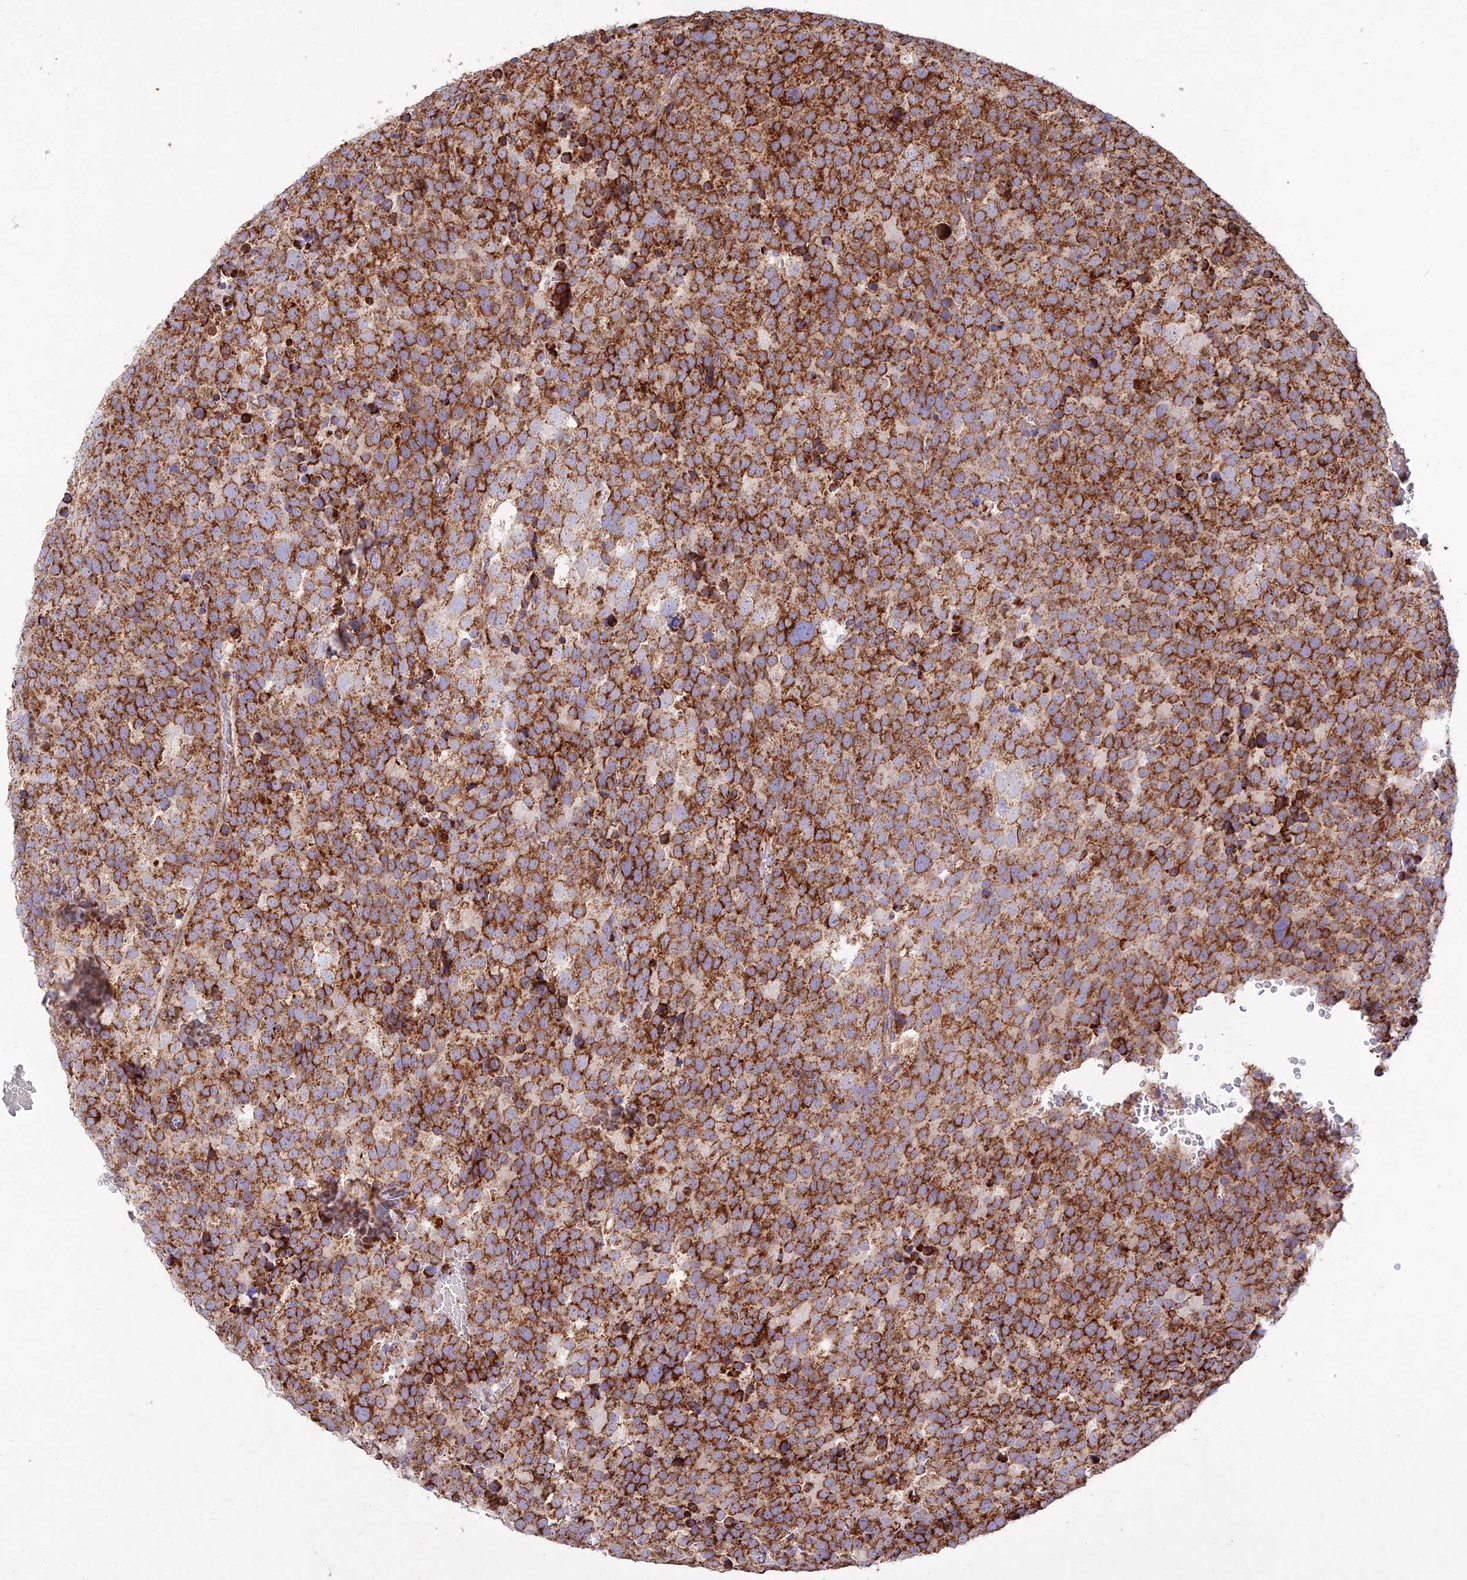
{"staining": {"intensity": "strong", "quantity": ">75%", "location": "cytoplasmic/membranous"}, "tissue": "testis cancer", "cell_type": "Tumor cells", "image_type": "cancer", "snomed": [{"axis": "morphology", "description": "Seminoma, NOS"}, {"axis": "topography", "description": "Testis"}], "caption": "A brown stain labels strong cytoplasmic/membranous staining of a protein in human testis seminoma tumor cells. (brown staining indicates protein expression, while blue staining denotes nuclei).", "gene": "KHDC3L", "patient": {"sex": "male", "age": 71}}